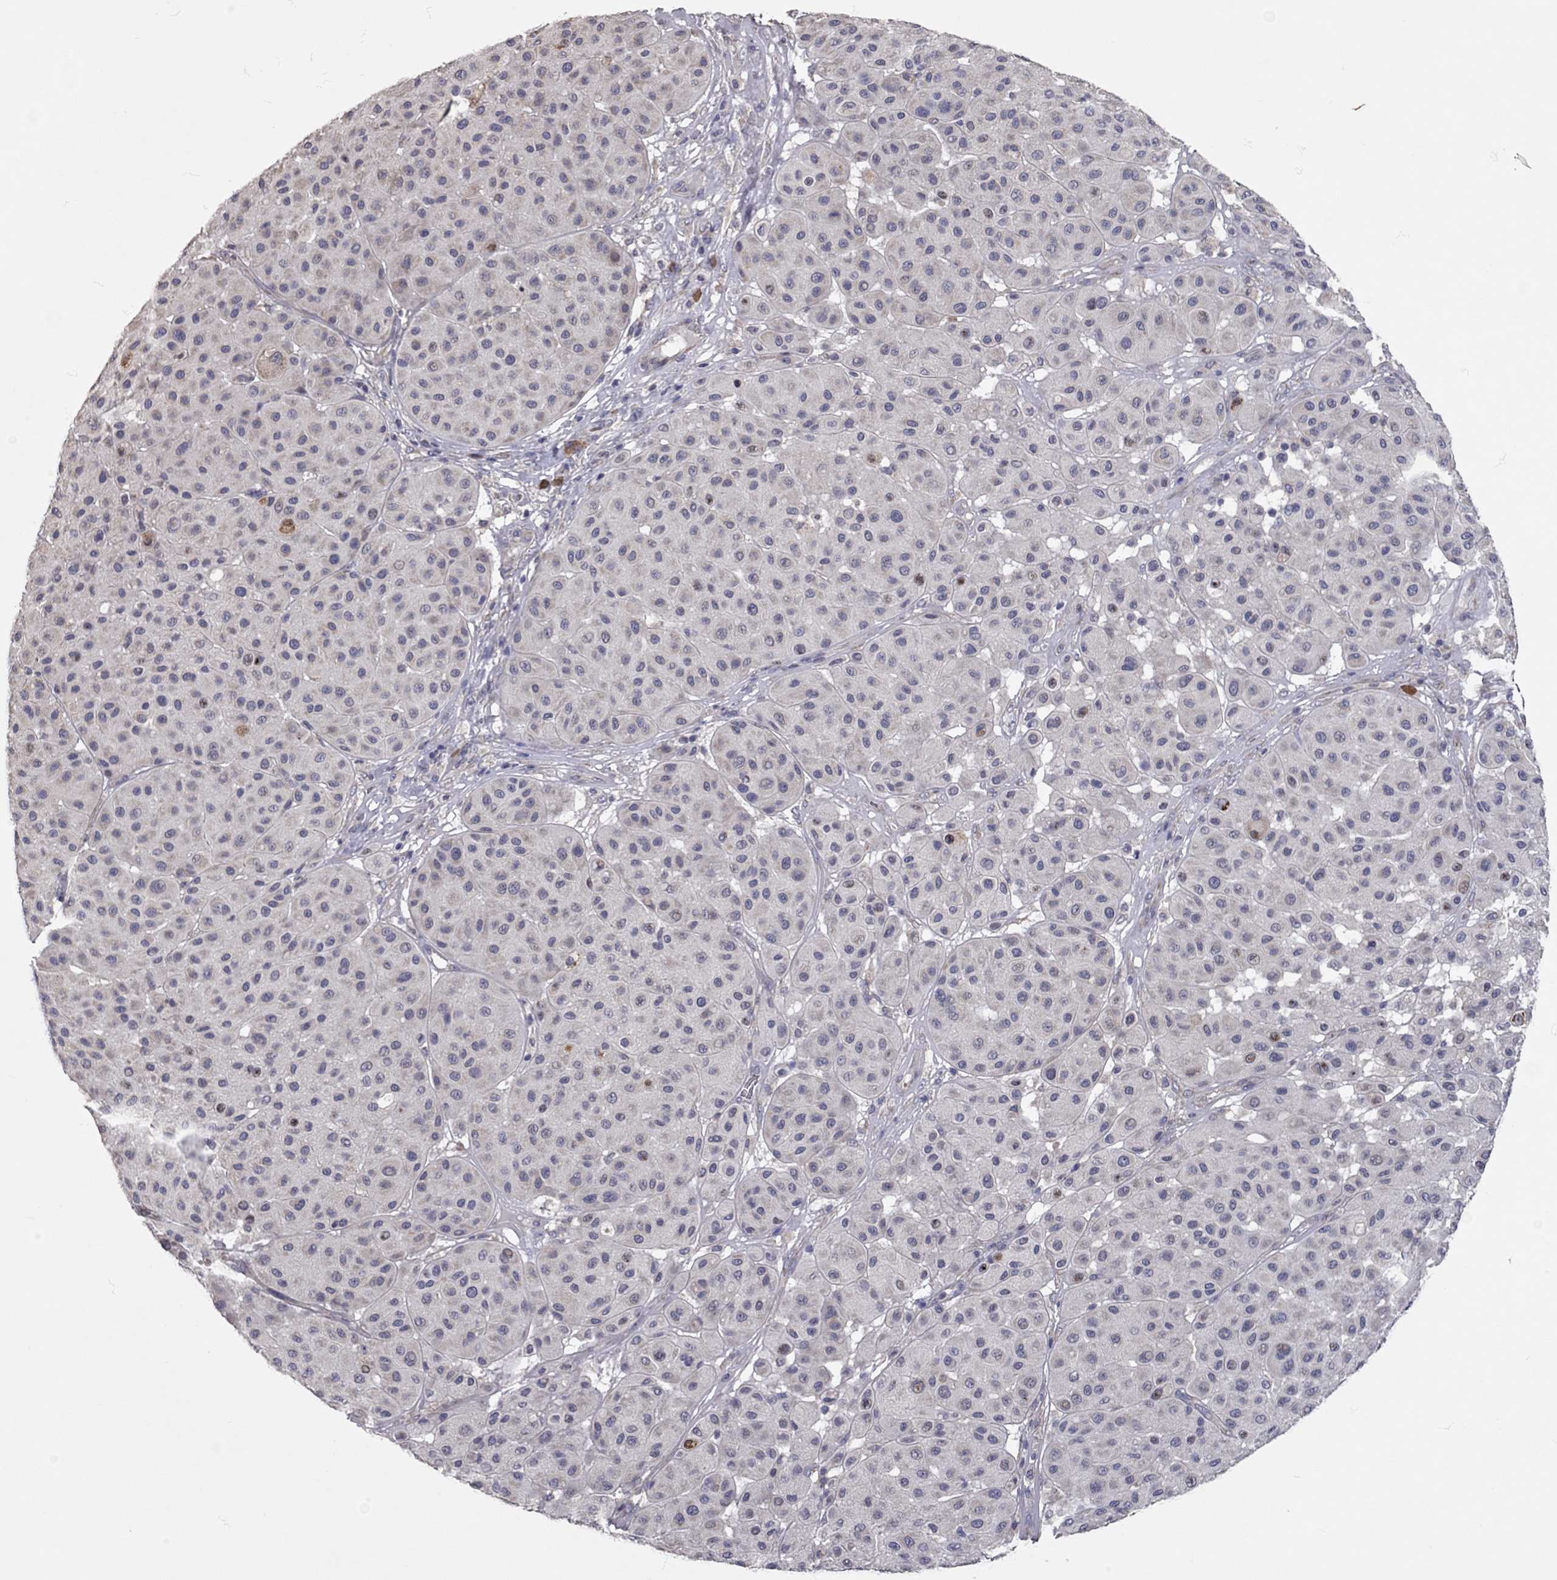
{"staining": {"intensity": "negative", "quantity": "none", "location": "none"}, "tissue": "melanoma", "cell_type": "Tumor cells", "image_type": "cancer", "snomed": [{"axis": "morphology", "description": "Malignant melanoma, Metastatic site"}, {"axis": "topography", "description": "Smooth muscle"}], "caption": "Human malignant melanoma (metastatic site) stained for a protein using immunohistochemistry displays no staining in tumor cells.", "gene": "XAGE2", "patient": {"sex": "male", "age": 41}}